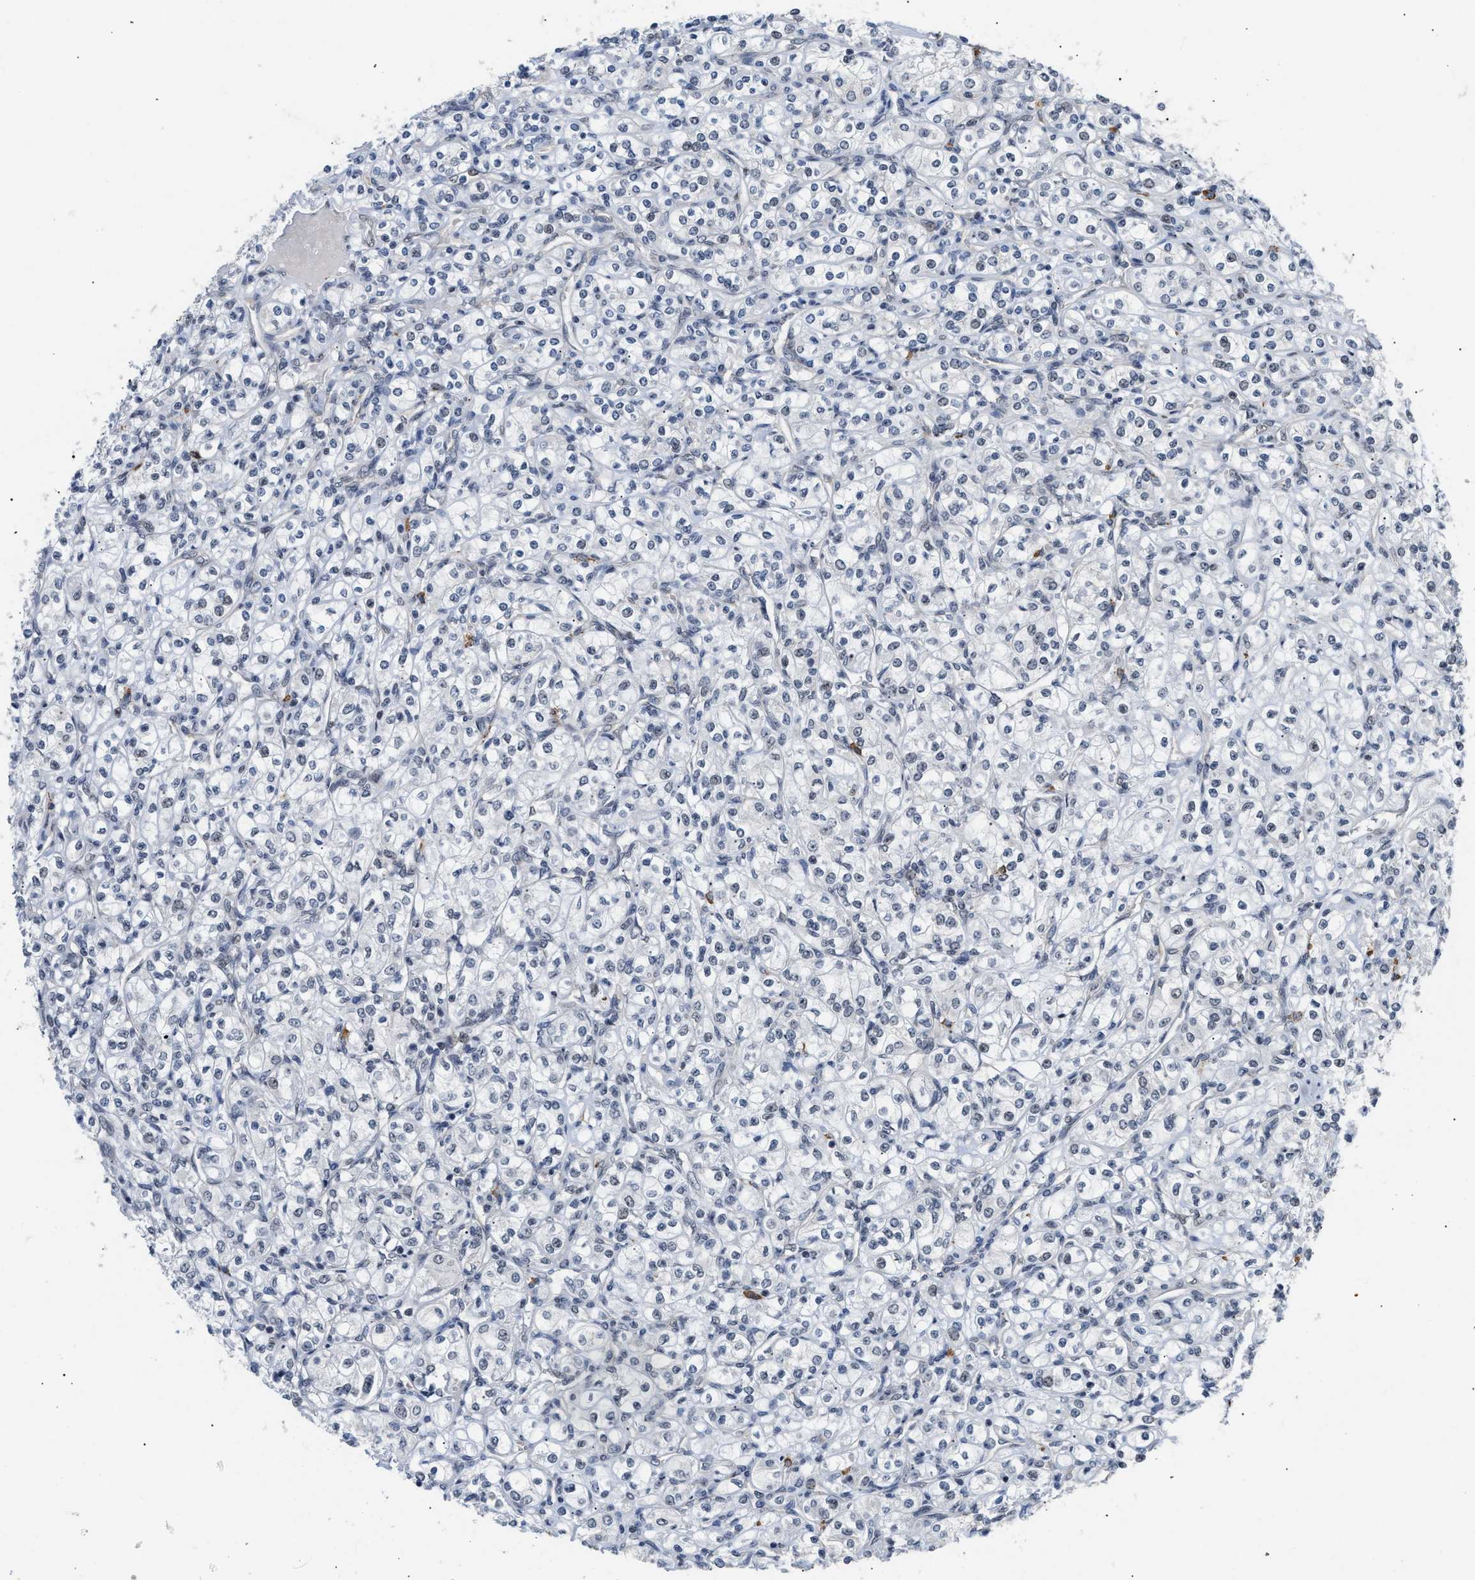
{"staining": {"intensity": "negative", "quantity": "none", "location": "none"}, "tissue": "renal cancer", "cell_type": "Tumor cells", "image_type": "cancer", "snomed": [{"axis": "morphology", "description": "Adenocarcinoma, NOS"}, {"axis": "topography", "description": "Kidney"}], "caption": "Histopathology image shows no significant protein expression in tumor cells of adenocarcinoma (renal). (Immunohistochemistry (ihc), brightfield microscopy, high magnification).", "gene": "TXNRD3", "patient": {"sex": "male", "age": 77}}